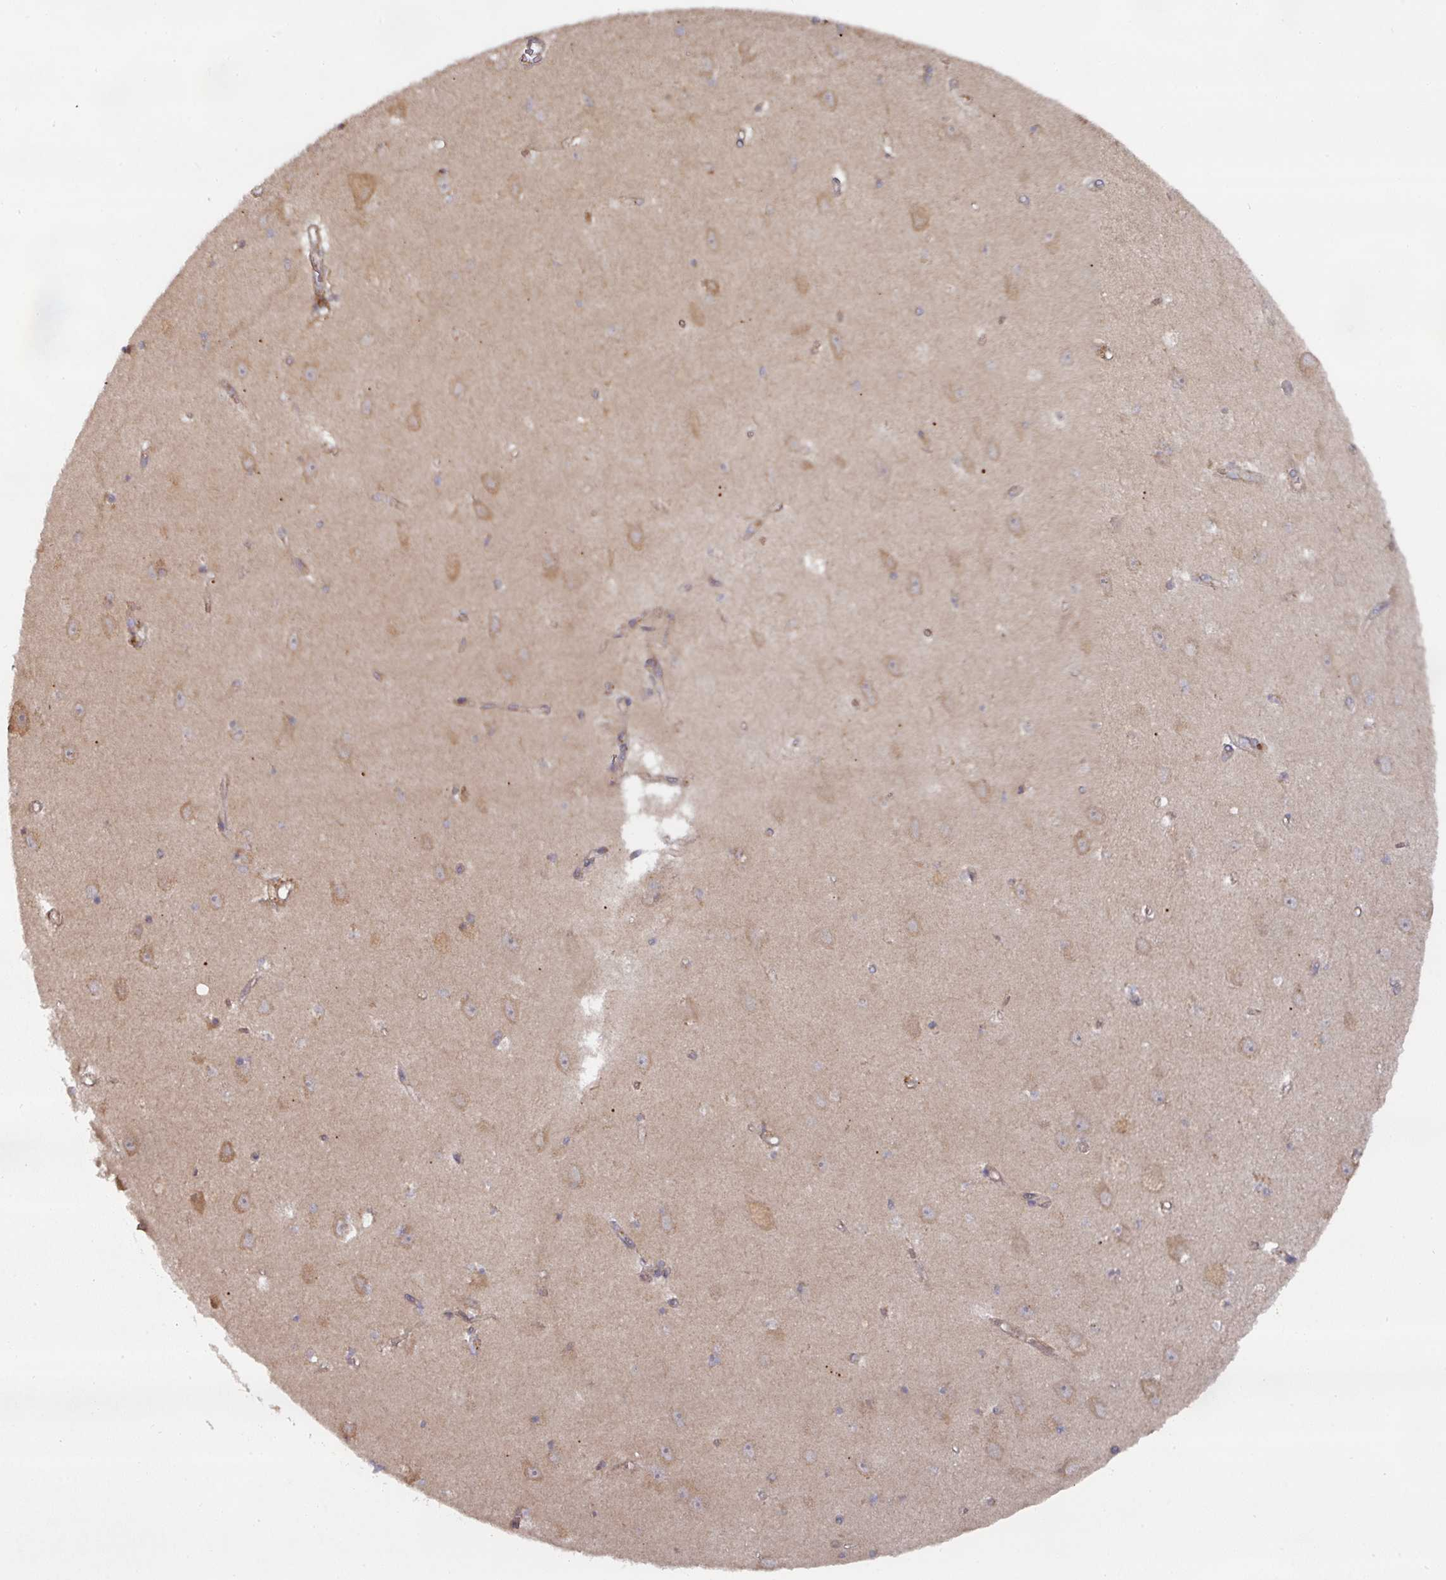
{"staining": {"intensity": "weak", "quantity": "<25%", "location": "cytoplasmic/membranous"}, "tissue": "hippocampus", "cell_type": "Glial cells", "image_type": "normal", "snomed": [{"axis": "morphology", "description": "Normal tissue, NOS"}, {"axis": "topography", "description": "Hippocampus"}], "caption": "Glial cells show no significant positivity in normal hippocampus. (DAB (3,3'-diaminobenzidine) immunohistochemistry, high magnification).", "gene": "CEP95", "patient": {"sex": "female", "age": 64}}